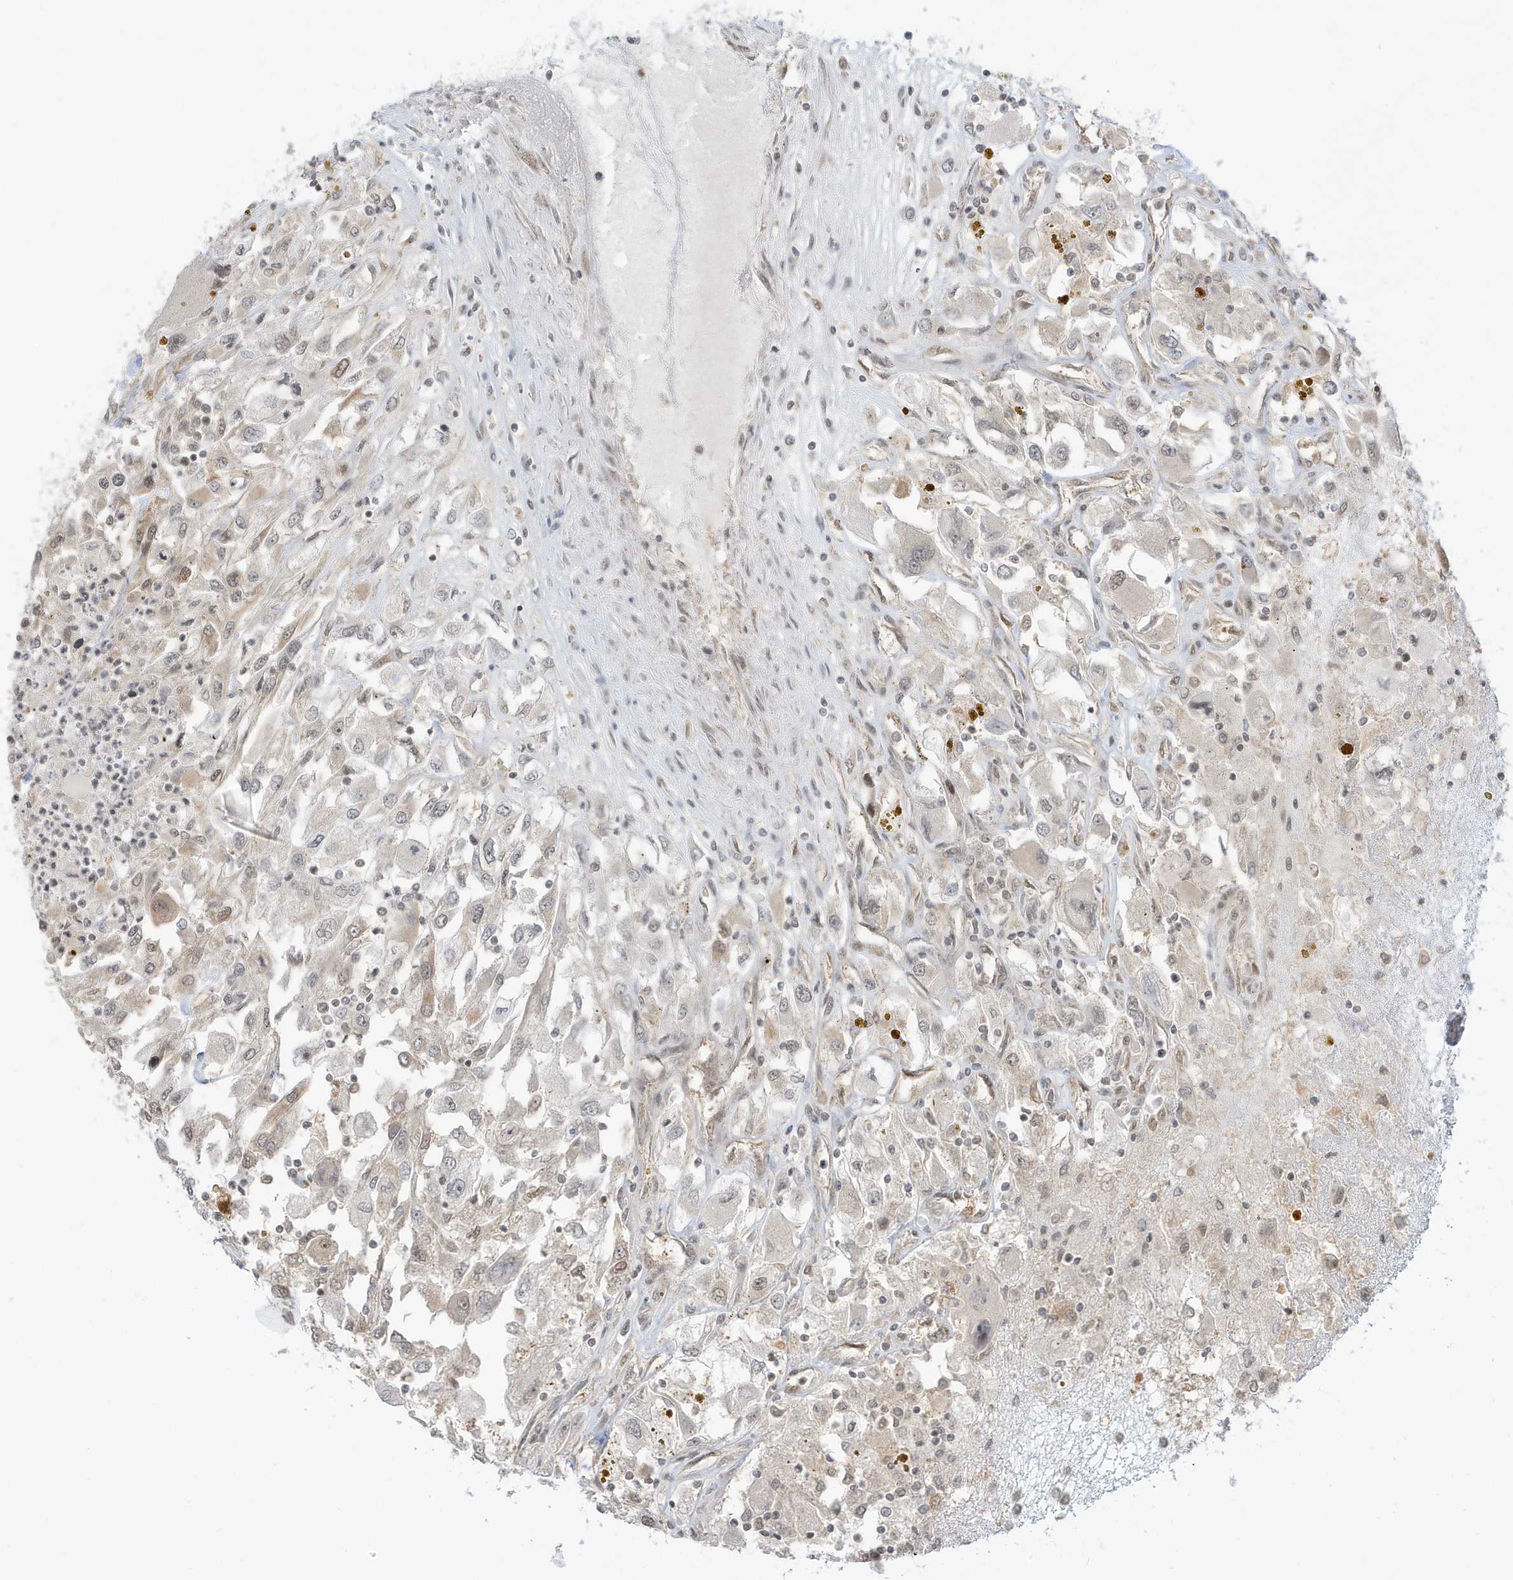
{"staining": {"intensity": "weak", "quantity": "25%-75%", "location": "cytoplasmic/membranous"}, "tissue": "renal cancer", "cell_type": "Tumor cells", "image_type": "cancer", "snomed": [{"axis": "morphology", "description": "Adenocarcinoma, NOS"}, {"axis": "topography", "description": "Kidney"}], "caption": "Tumor cells demonstrate weak cytoplasmic/membranous positivity in approximately 25%-75% of cells in renal cancer (adenocarcinoma).", "gene": "TAB3", "patient": {"sex": "female", "age": 52}}